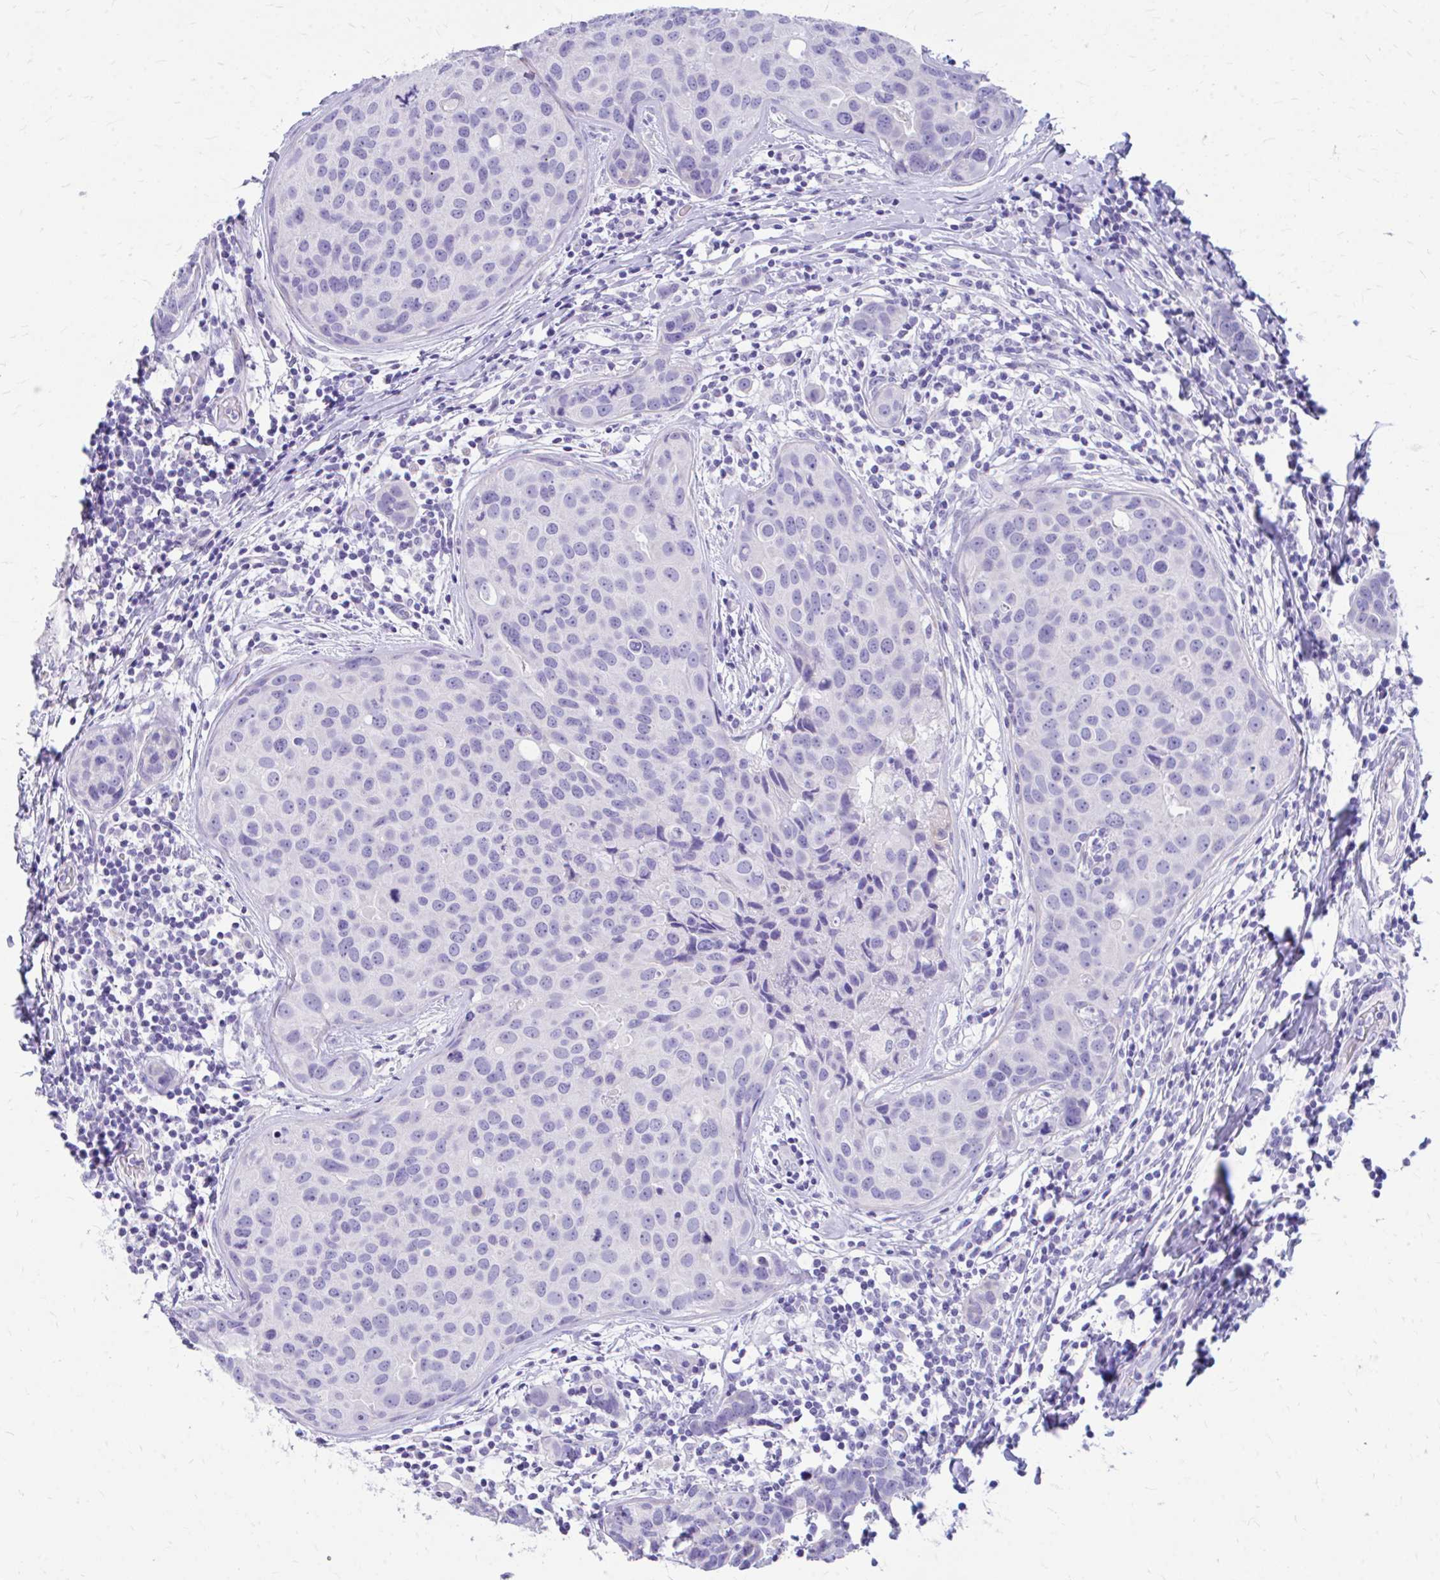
{"staining": {"intensity": "negative", "quantity": "none", "location": "none"}, "tissue": "breast cancer", "cell_type": "Tumor cells", "image_type": "cancer", "snomed": [{"axis": "morphology", "description": "Duct carcinoma"}, {"axis": "topography", "description": "Breast"}], "caption": "Breast cancer was stained to show a protein in brown. There is no significant positivity in tumor cells.", "gene": "KRIT1", "patient": {"sex": "female", "age": 24}}